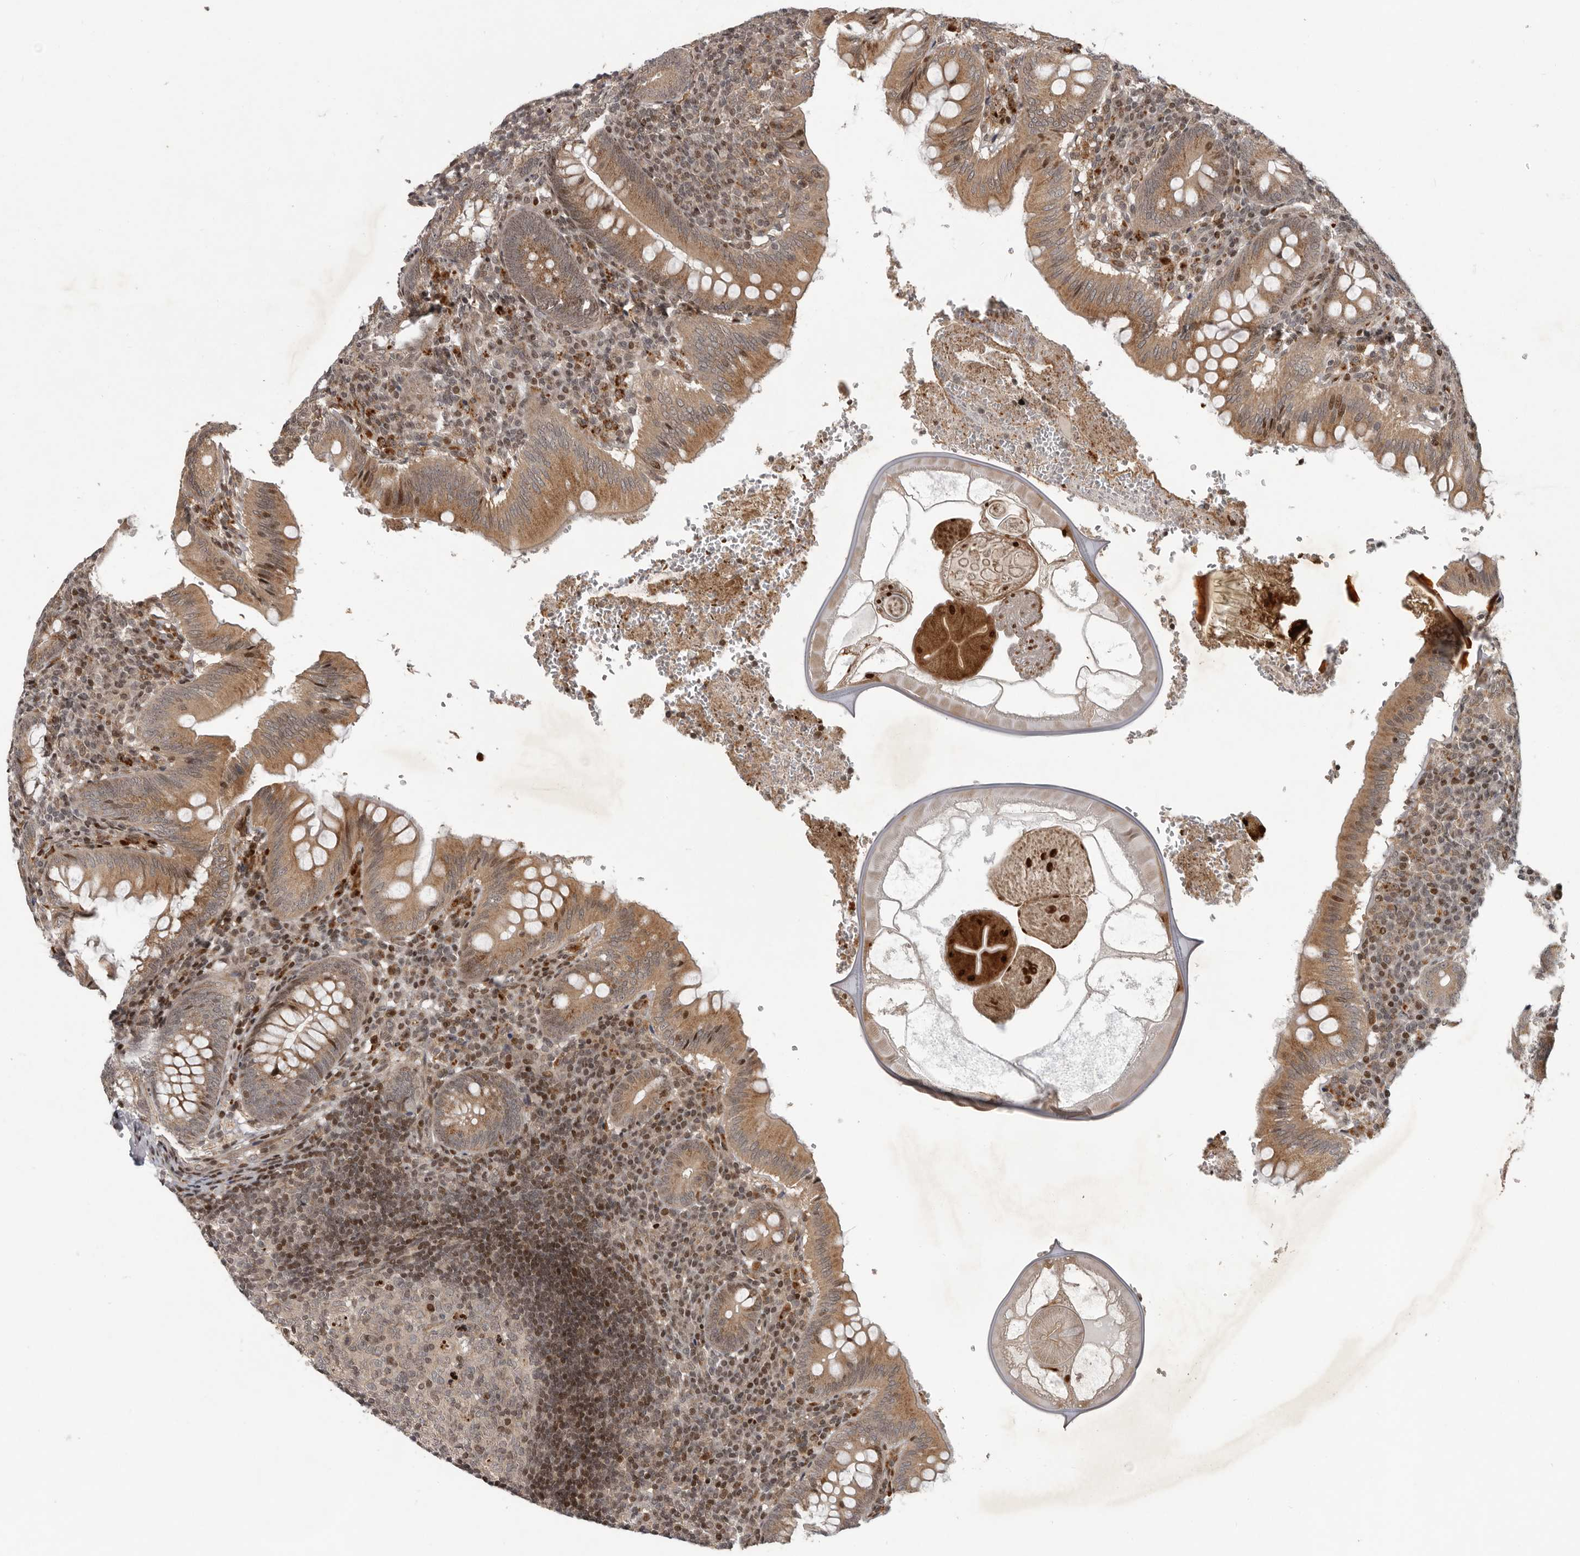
{"staining": {"intensity": "moderate", "quantity": ">75%", "location": "cytoplasmic/membranous"}, "tissue": "appendix", "cell_type": "Glandular cells", "image_type": "normal", "snomed": [{"axis": "morphology", "description": "Normal tissue, NOS"}, {"axis": "topography", "description": "Appendix"}], "caption": "Brown immunohistochemical staining in normal human appendix demonstrates moderate cytoplasmic/membranous positivity in about >75% of glandular cells.", "gene": "RABIF", "patient": {"sex": "male", "age": 8}}